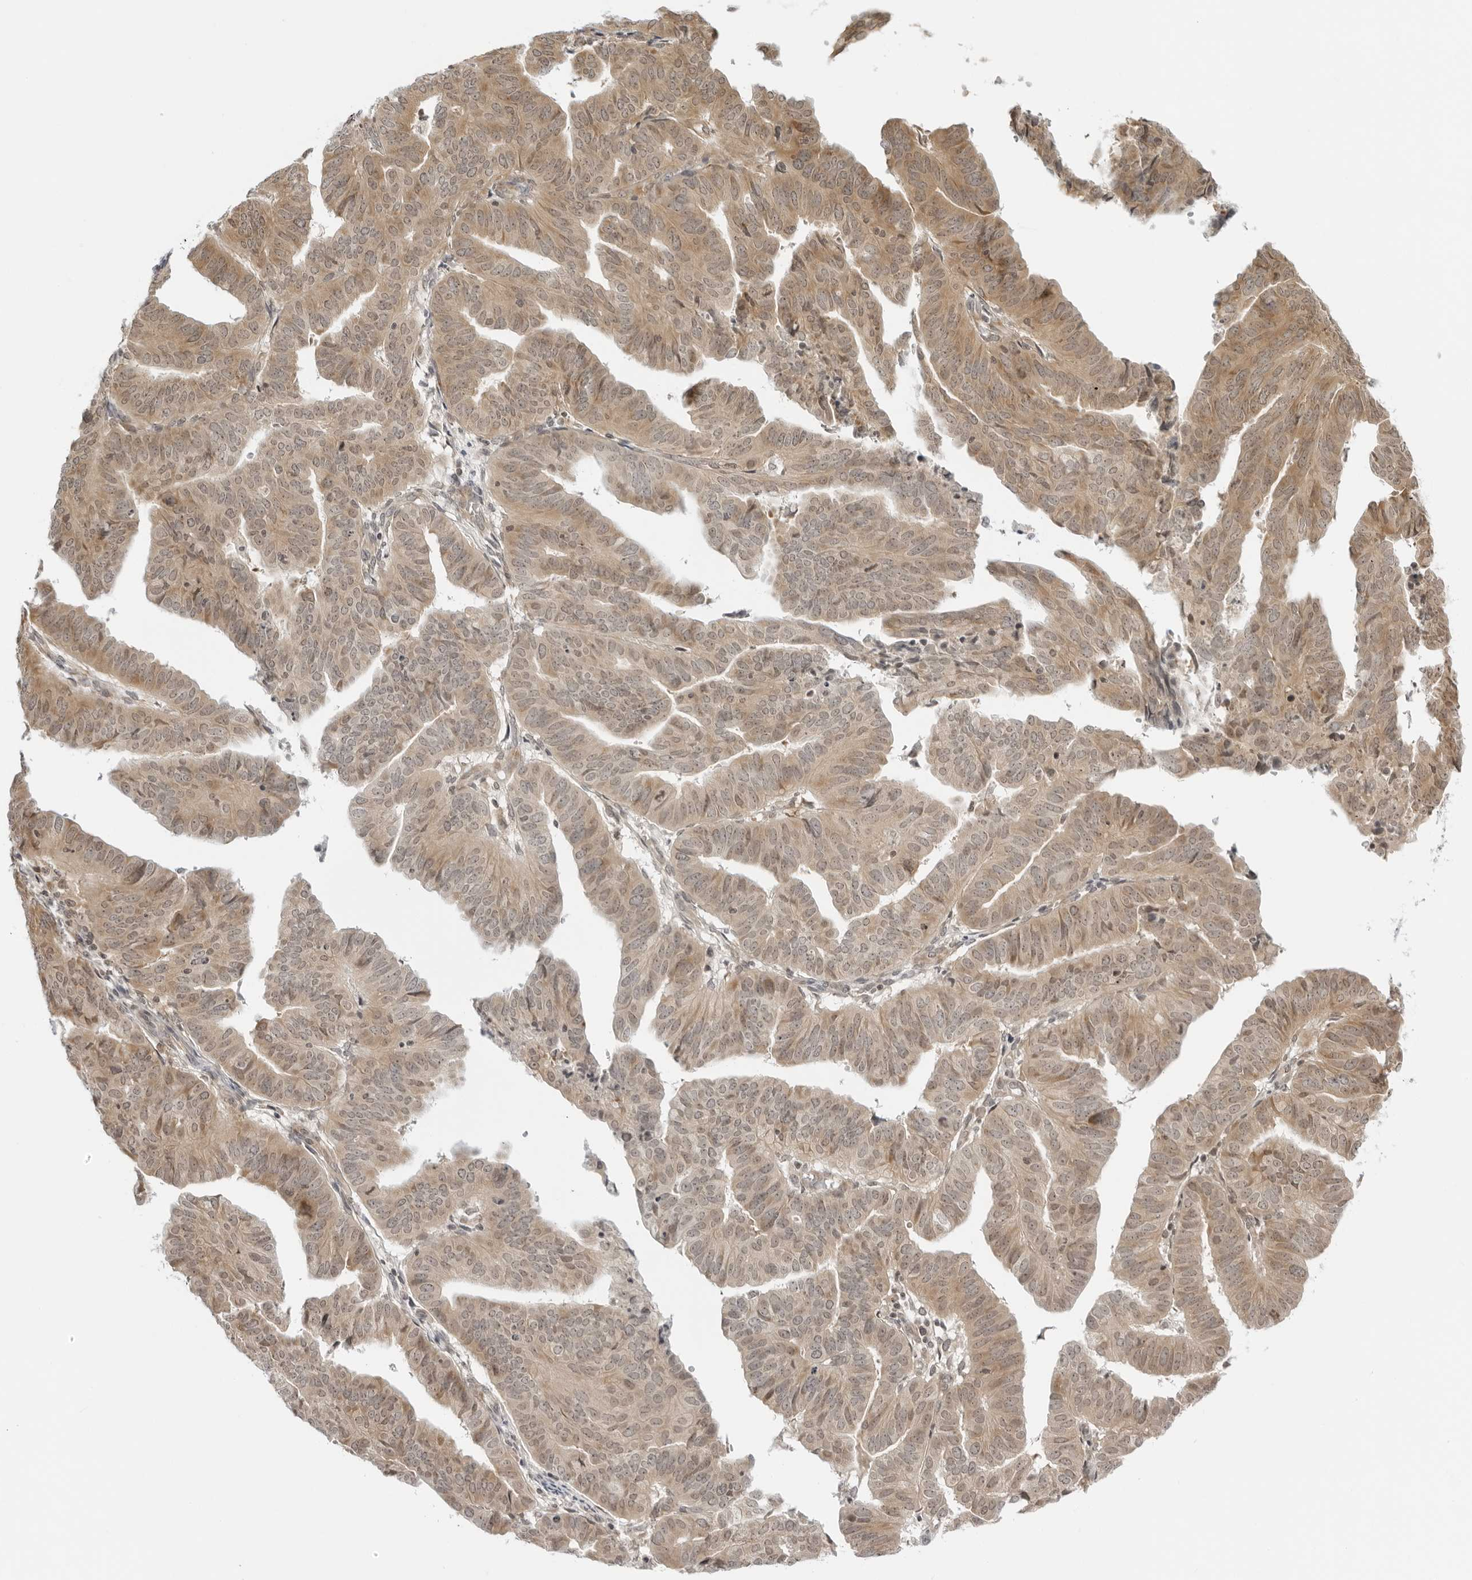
{"staining": {"intensity": "moderate", "quantity": ">75%", "location": "cytoplasmic/membranous,nuclear"}, "tissue": "endometrial cancer", "cell_type": "Tumor cells", "image_type": "cancer", "snomed": [{"axis": "morphology", "description": "Adenocarcinoma, NOS"}, {"axis": "topography", "description": "Uterus"}], "caption": "A high-resolution micrograph shows IHC staining of endometrial adenocarcinoma, which displays moderate cytoplasmic/membranous and nuclear positivity in approximately >75% of tumor cells. (Stains: DAB in brown, nuclei in blue, Microscopy: brightfield microscopy at high magnification).", "gene": "PRRC2C", "patient": {"sex": "female", "age": 77}}